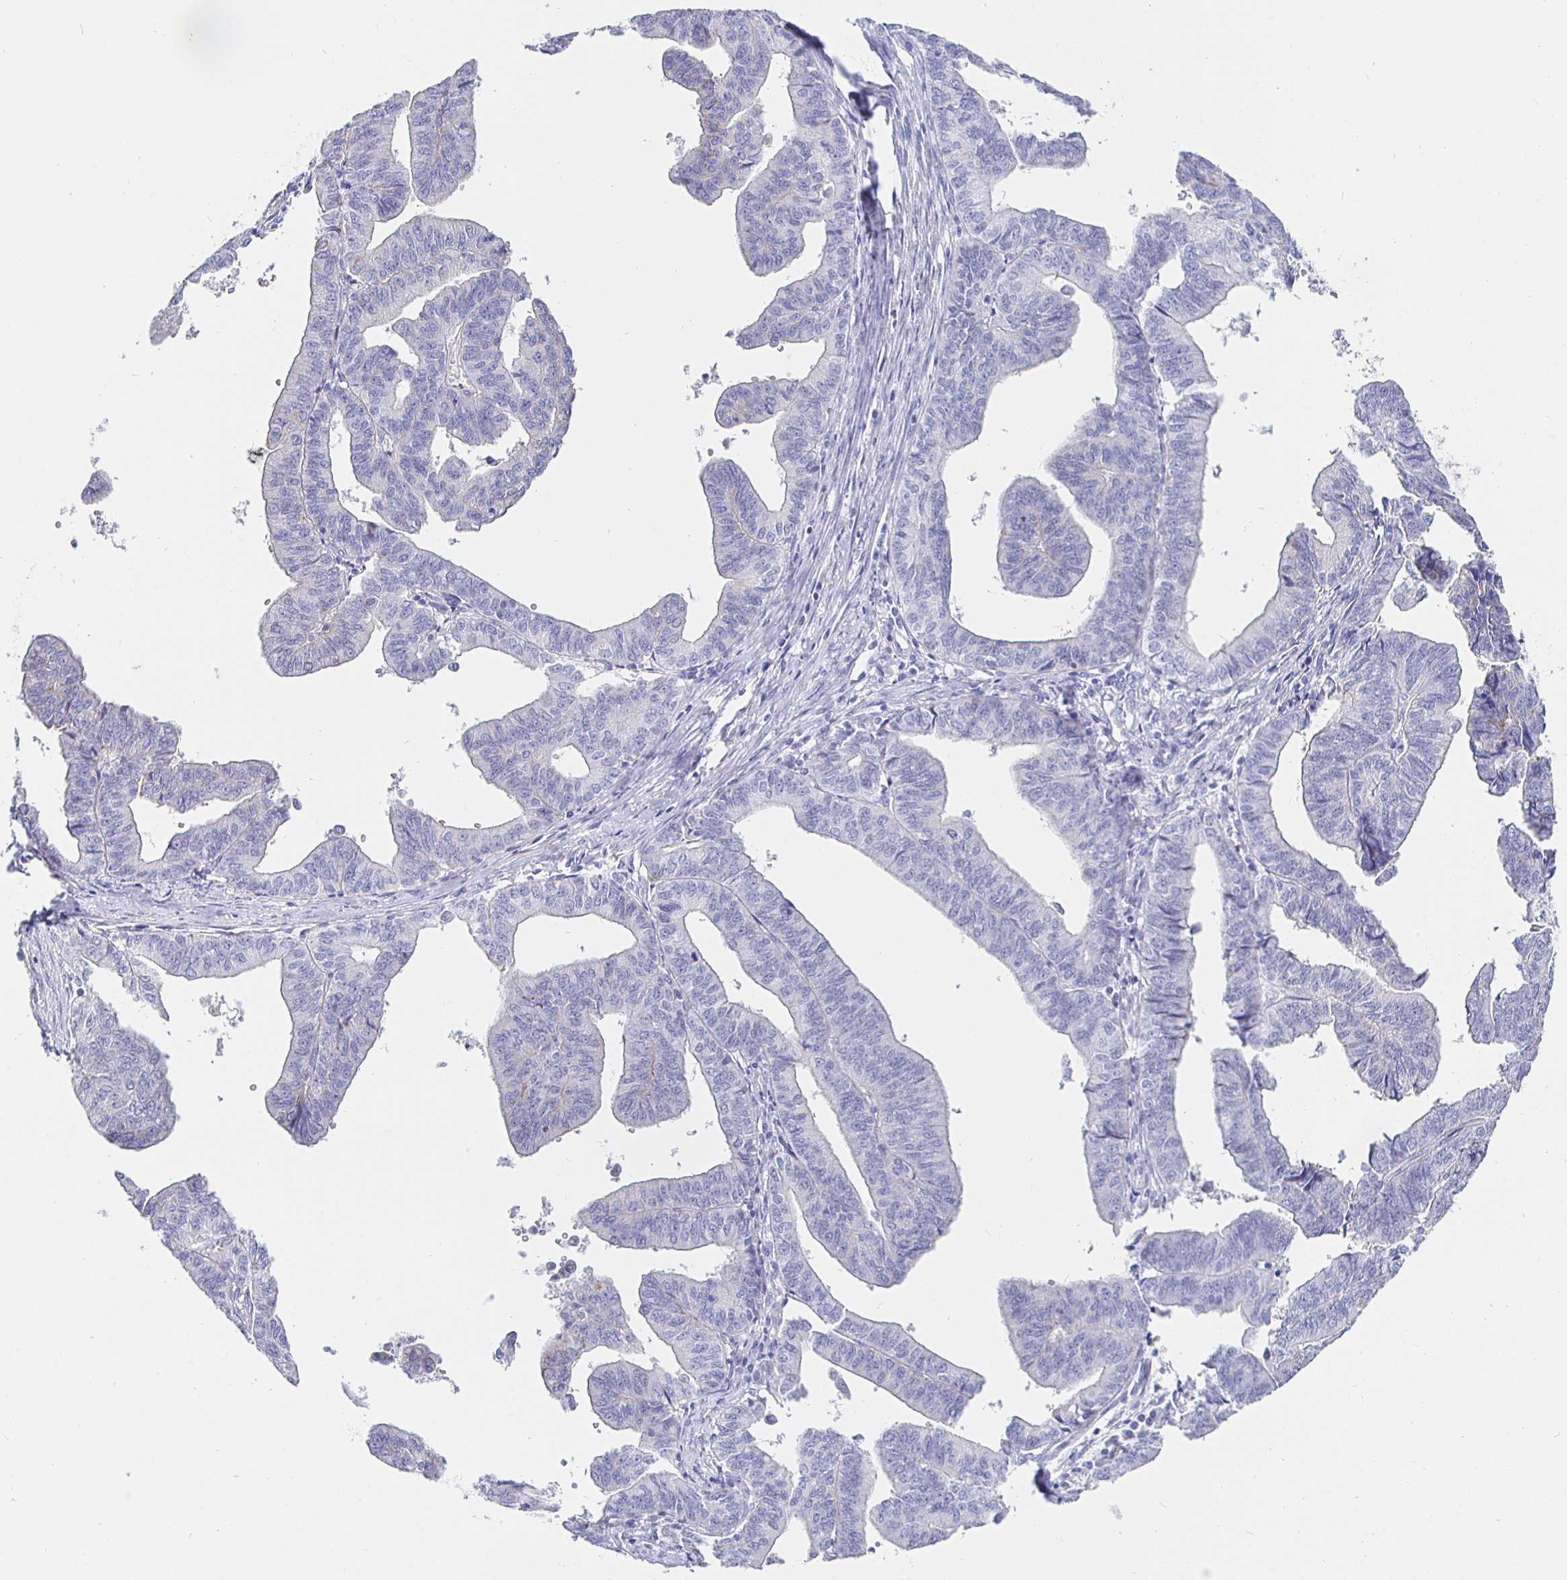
{"staining": {"intensity": "negative", "quantity": "none", "location": "none"}, "tissue": "endometrial cancer", "cell_type": "Tumor cells", "image_type": "cancer", "snomed": [{"axis": "morphology", "description": "Adenocarcinoma, NOS"}, {"axis": "topography", "description": "Endometrium"}], "caption": "Immunohistochemistry photomicrograph of endometrial adenocarcinoma stained for a protein (brown), which demonstrates no positivity in tumor cells. (Brightfield microscopy of DAB immunohistochemistry (IHC) at high magnification).", "gene": "CR2", "patient": {"sex": "female", "age": 65}}